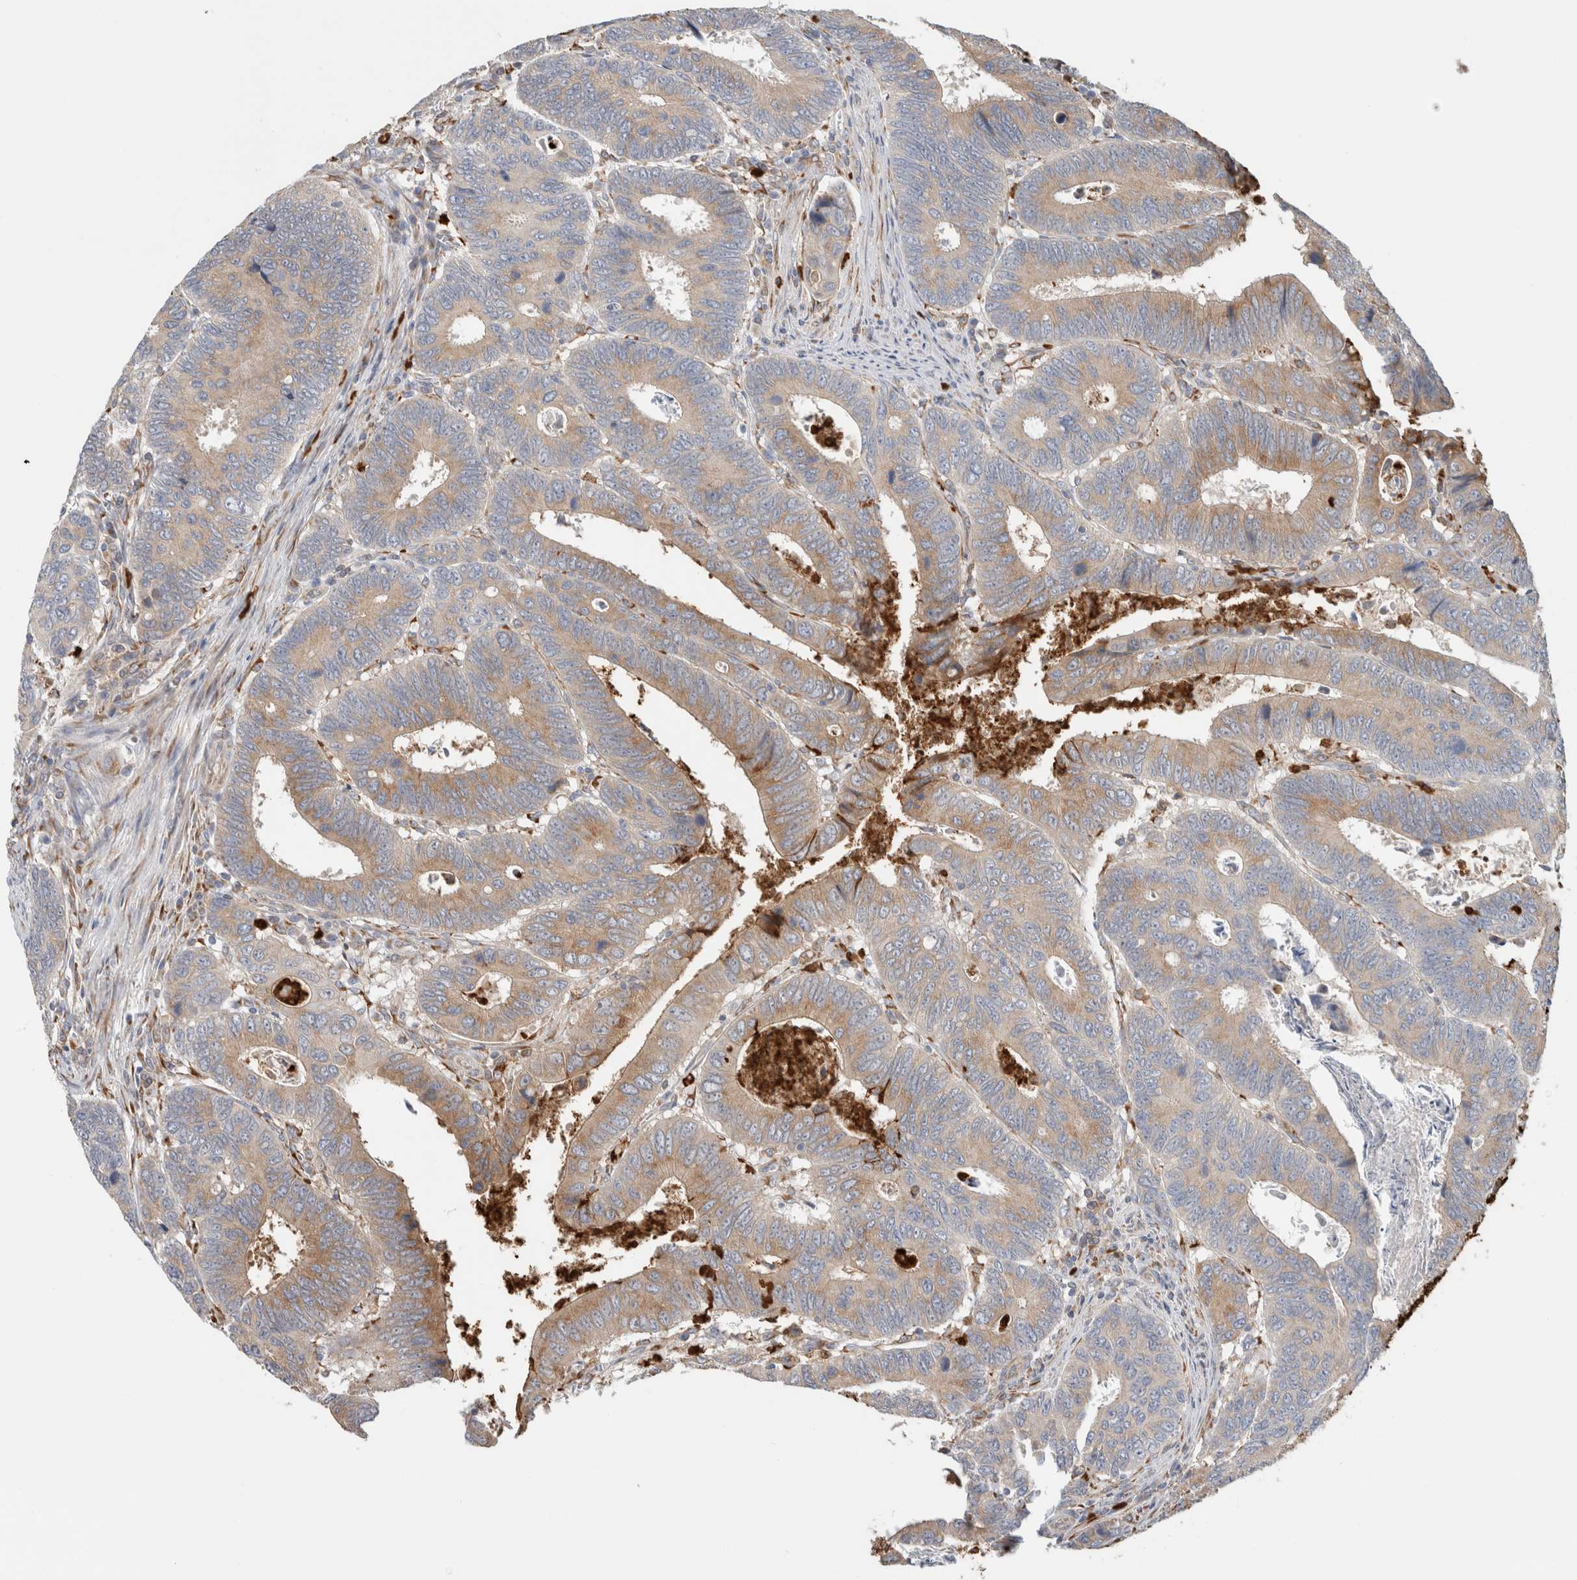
{"staining": {"intensity": "weak", "quantity": ">75%", "location": "cytoplasmic/membranous"}, "tissue": "colorectal cancer", "cell_type": "Tumor cells", "image_type": "cancer", "snomed": [{"axis": "morphology", "description": "Adenocarcinoma, NOS"}, {"axis": "topography", "description": "Colon"}], "caption": "Colorectal cancer (adenocarcinoma) was stained to show a protein in brown. There is low levels of weak cytoplasmic/membranous positivity in approximately >75% of tumor cells. (Brightfield microscopy of DAB IHC at high magnification).", "gene": "P4HA1", "patient": {"sex": "male", "age": 72}}